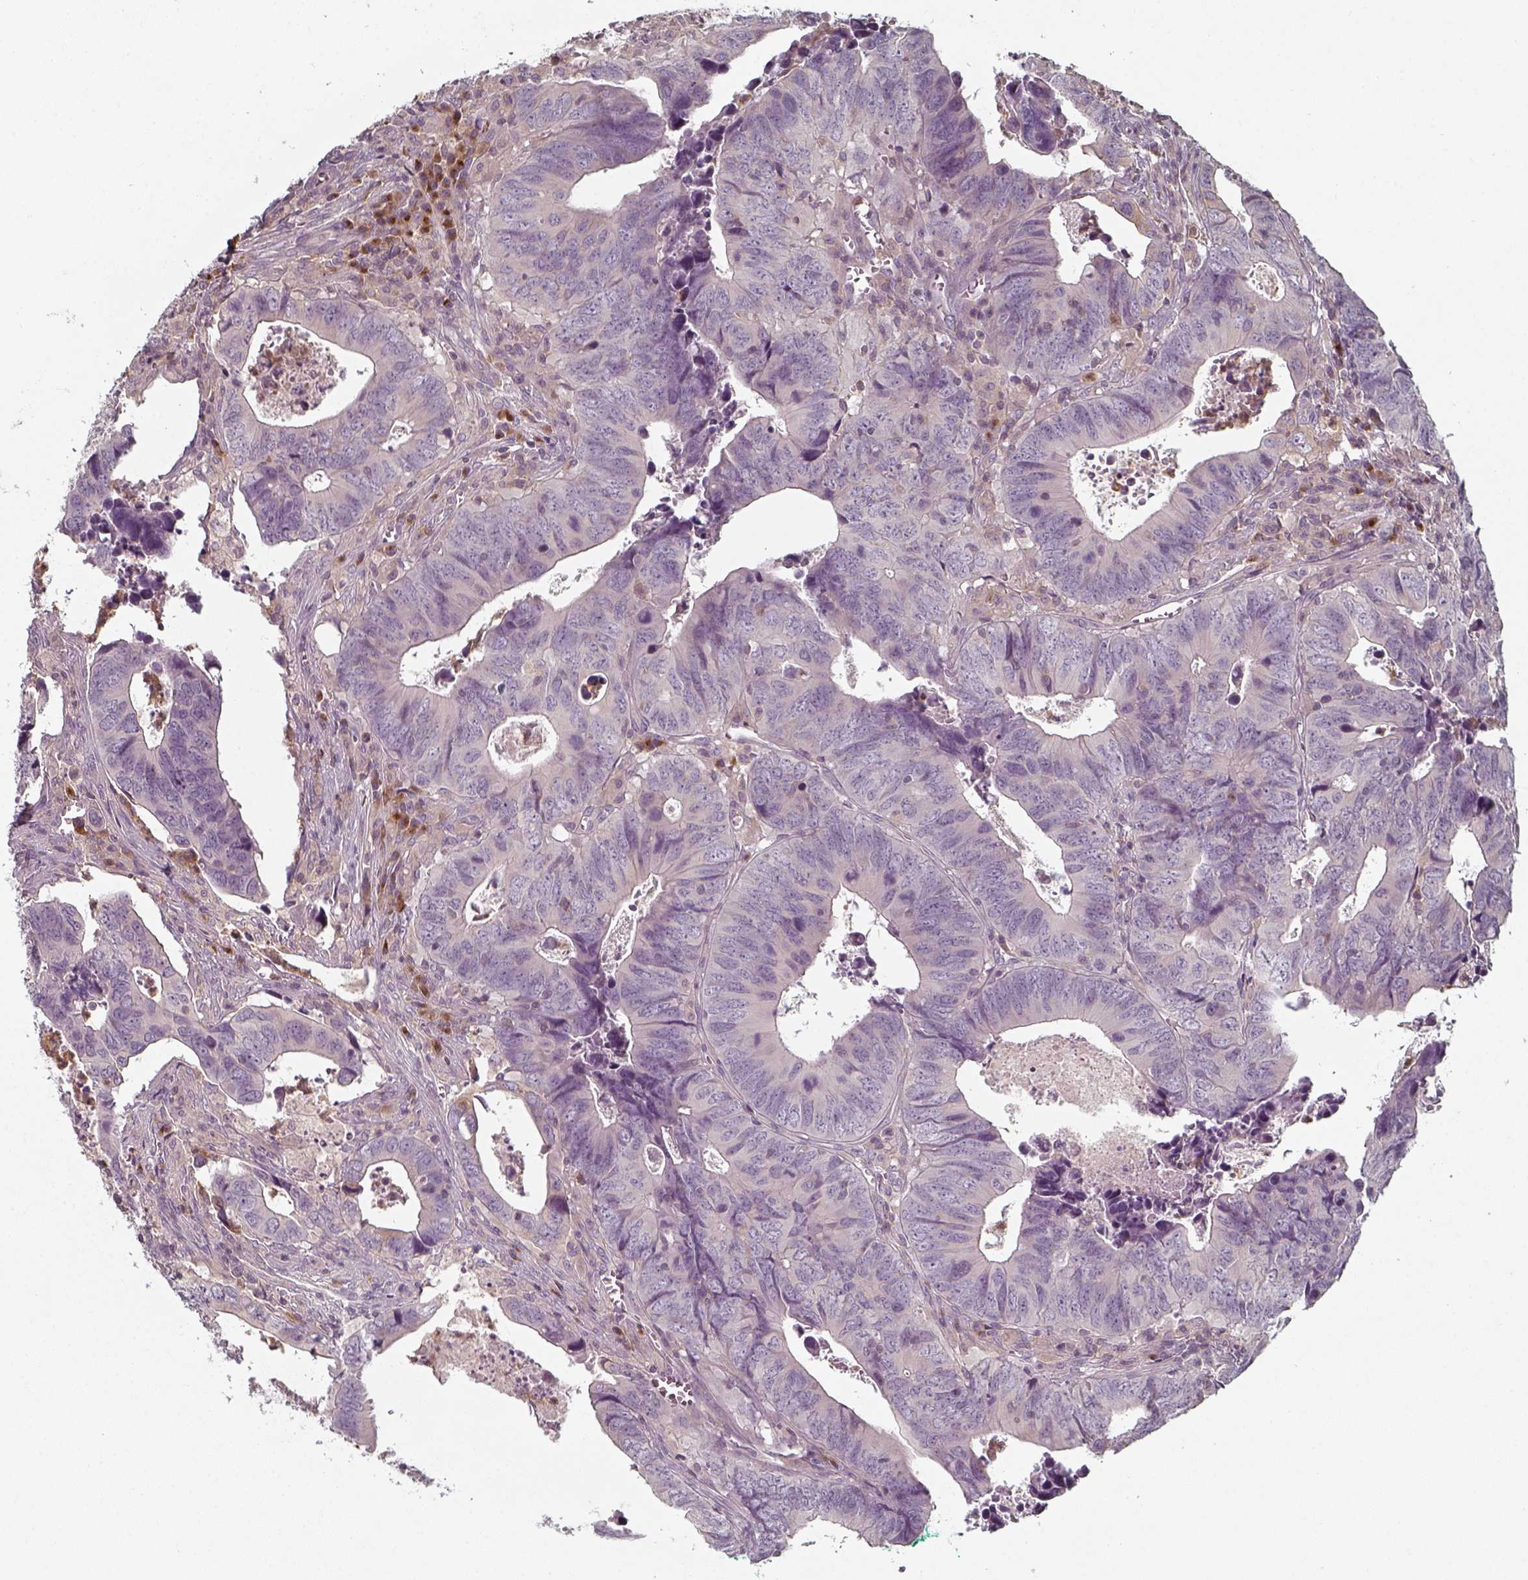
{"staining": {"intensity": "negative", "quantity": "none", "location": "none"}, "tissue": "colorectal cancer", "cell_type": "Tumor cells", "image_type": "cancer", "snomed": [{"axis": "morphology", "description": "Adenocarcinoma, NOS"}, {"axis": "topography", "description": "Colon"}], "caption": "Immunohistochemistry of human colorectal adenocarcinoma displays no positivity in tumor cells. (DAB (3,3'-diaminobenzidine) IHC, high magnification).", "gene": "UNC13D", "patient": {"sex": "female", "age": 82}}